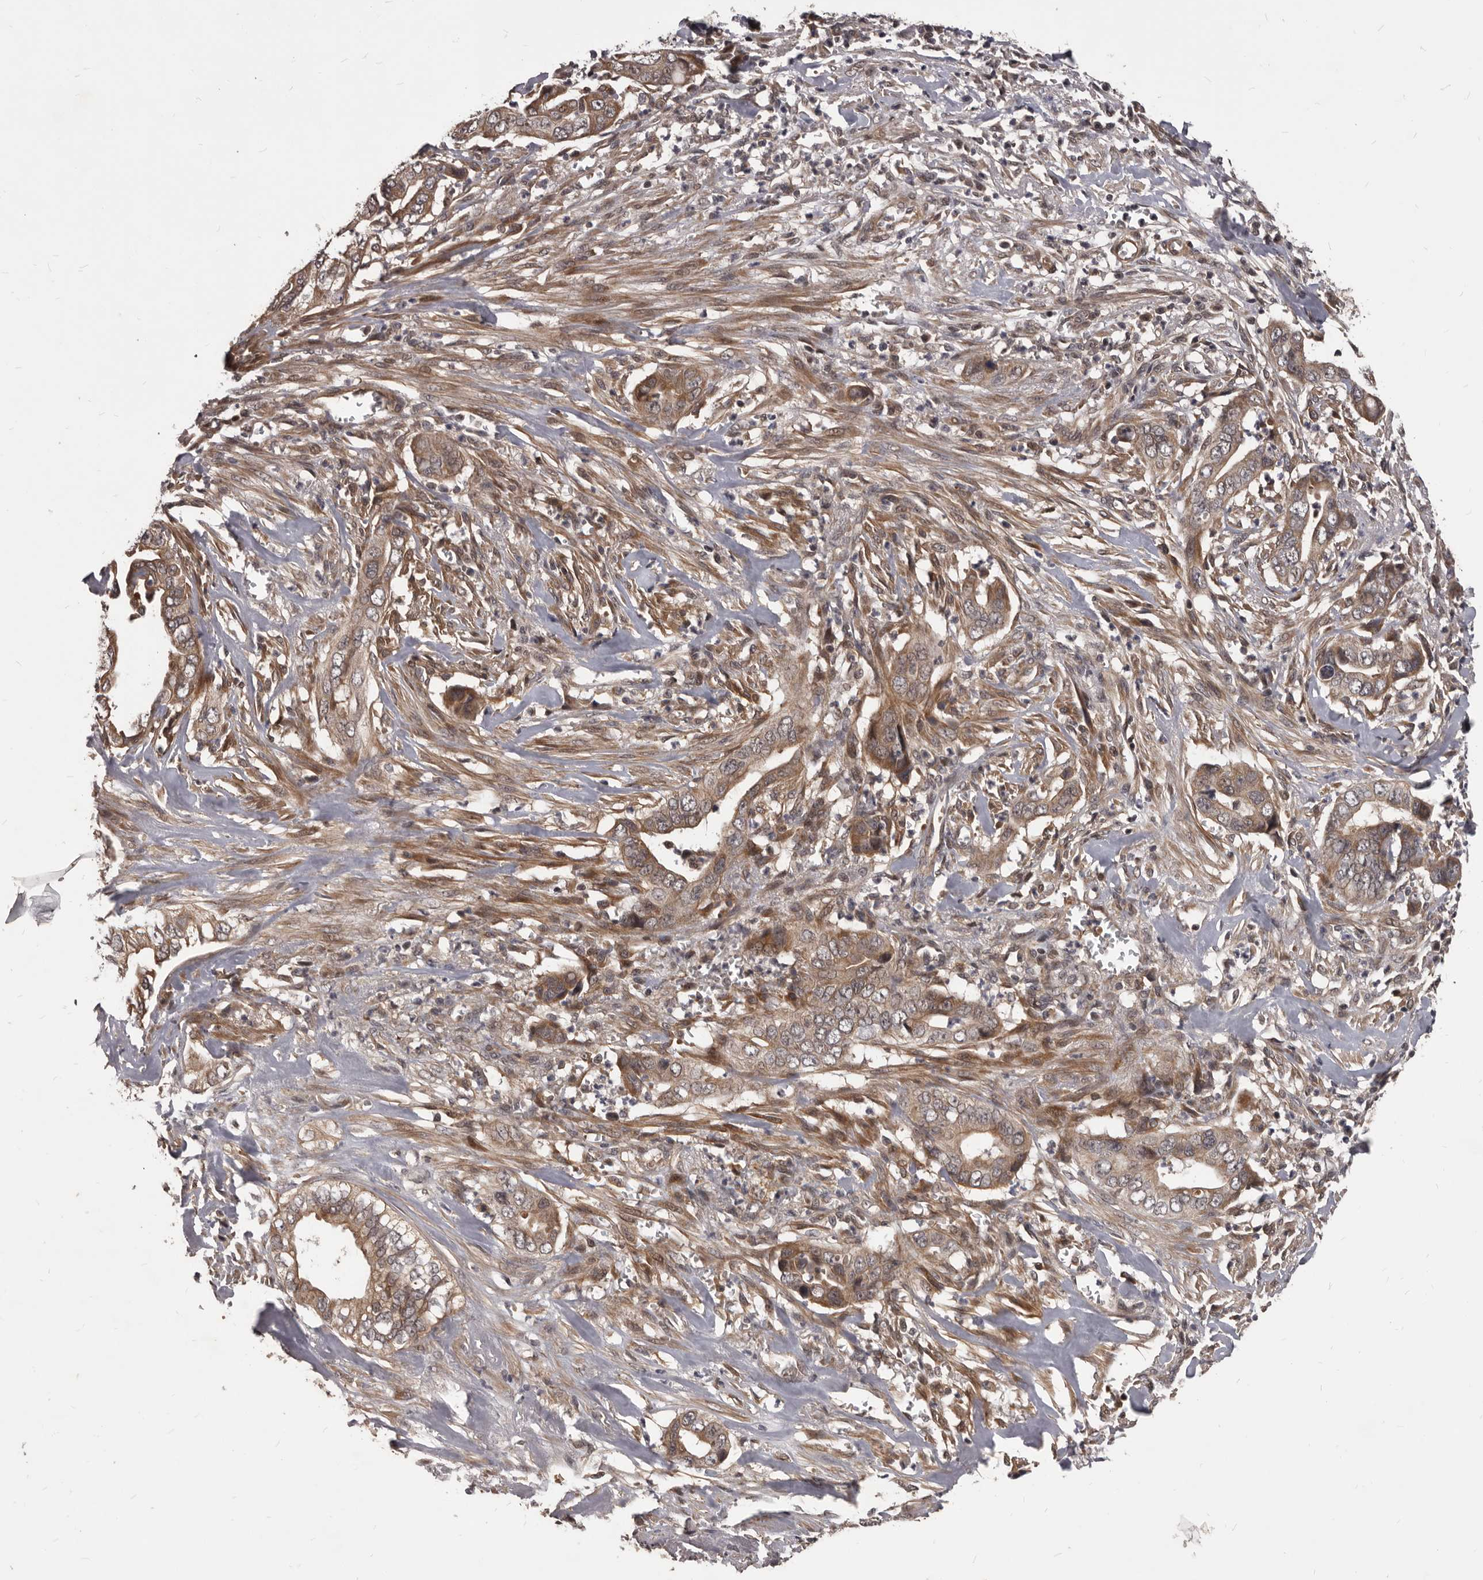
{"staining": {"intensity": "moderate", "quantity": ">75%", "location": "cytoplasmic/membranous"}, "tissue": "liver cancer", "cell_type": "Tumor cells", "image_type": "cancer", "snomed": [{"axis": "morphology", "description": "Cholangiocarcinoma"}, {"axis": "topography", "description": "Liver"}], "caption": "Liver cancer stained with a brown dye exhibits moderate cytoplasmic/membranous positive expression in about >75% of tumor cells.", "gene": "GABPB2", "patient": {"sex": "female", "age": 79}}